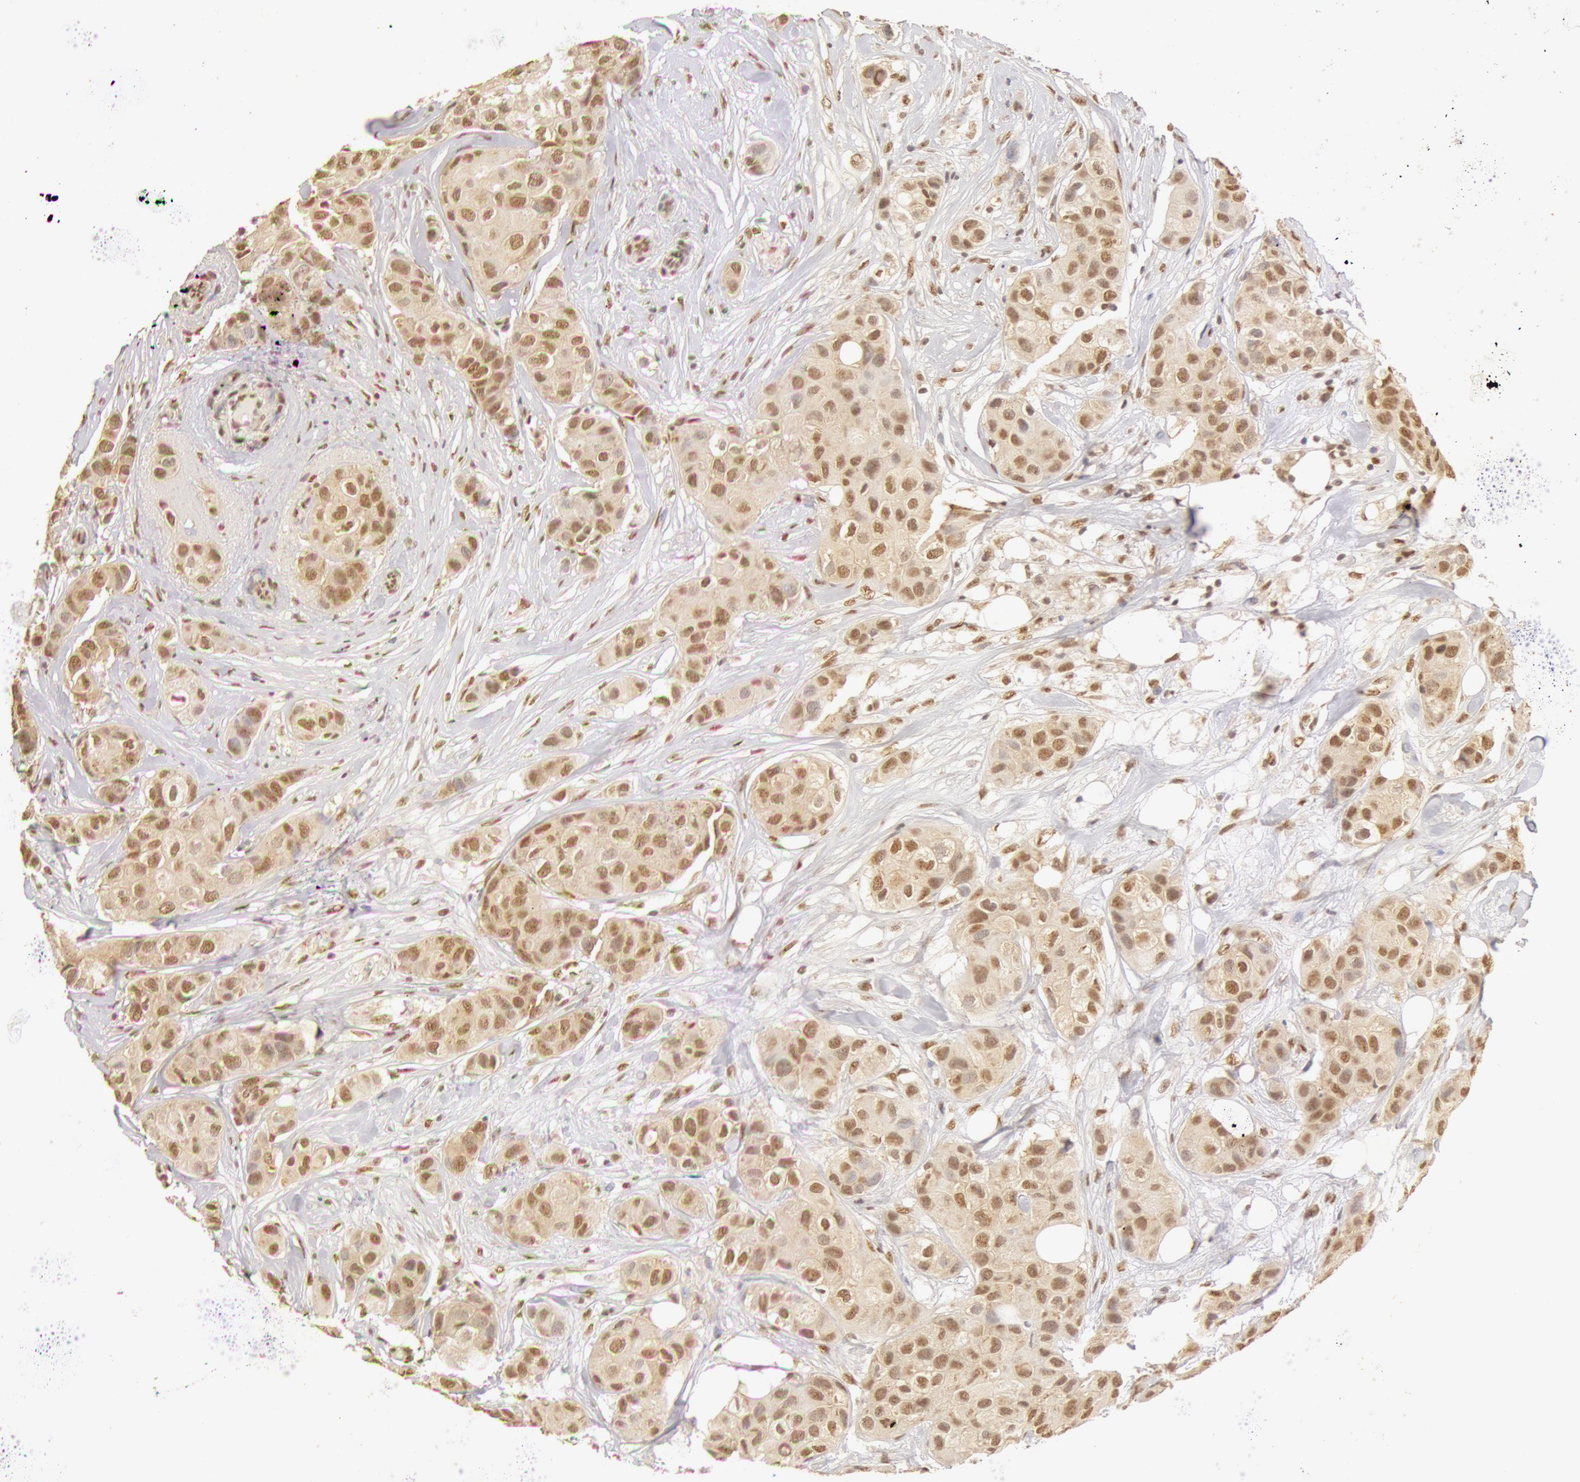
{"staining": {"intensity": "moderate", "quantity": ">75%", "location": "cytoplasmic/membranous,nuclear"}, "tissue": "breast cancer", "cell_type": "Tumor cells", "image_type": "cancer", "snomed": [{"axis": "morphology", "description": "Duct carcinoma"}, {"axis": "topography", "description": "Breast"}], "caption": "Immunohistochemical staining of invasive ductal carcinoma (breast) displays medium levels of moderate cytoplasmic/membranous and nuclear staining in about >75% of tumor cells. (IHC, brightfield microscopy, high magnification).", "gene": "SNRNP70", "patient": {"sex": "female", "age": 68}}